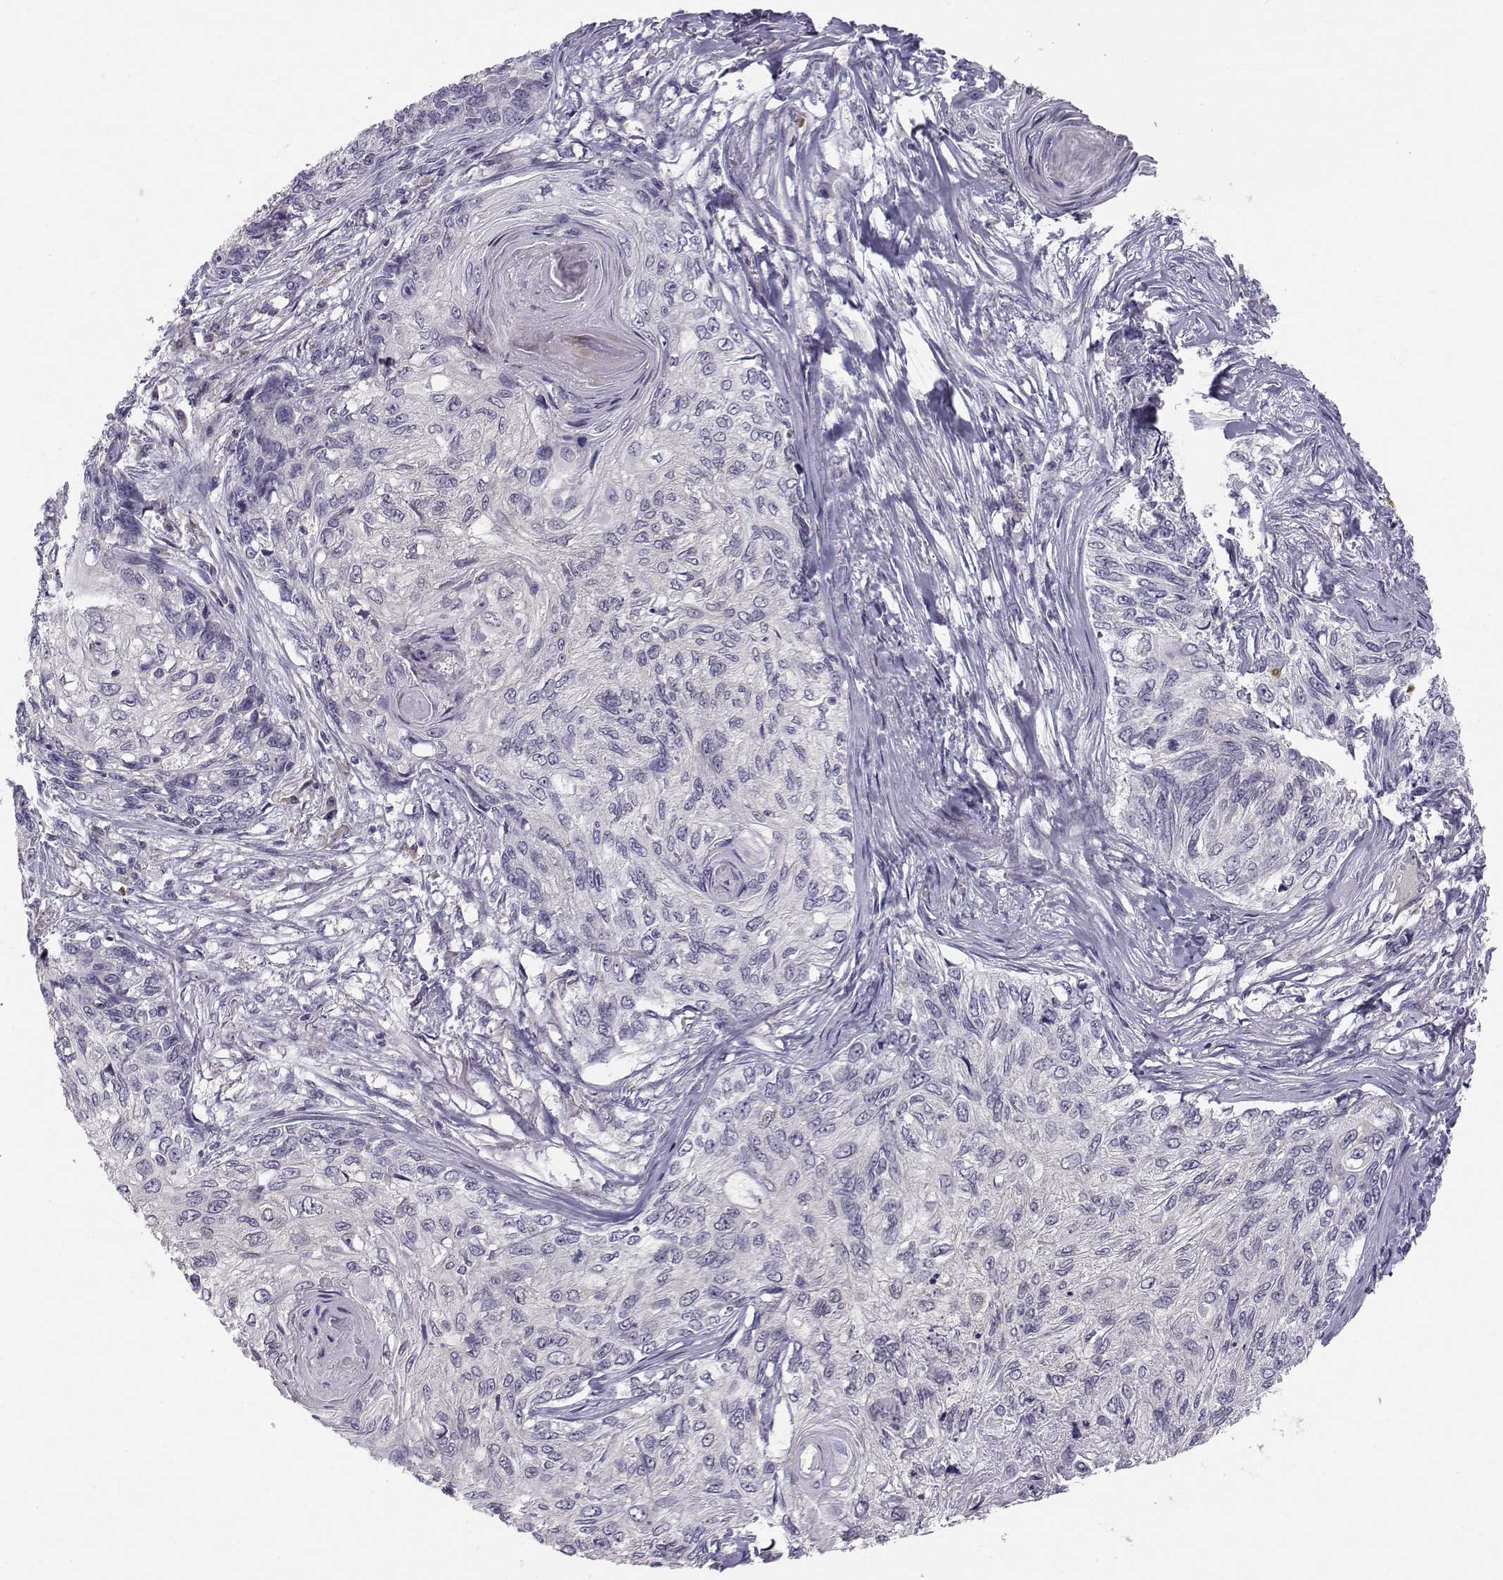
{"staining": {"intensity": "negative", "quantity": "none", "location": "none"}, "tissue": "skin cancer", "cell_type": "Tumor cells", "image_type": "cancer", "snomed": [{"axis": "morphology", "description": "Squamous cell carcinoma, NOS"}, {"axis": "topography", "description": "Skin"}], "caption": "Immunohistochemistry of human skin cancer (squamous cell carcinoma) shows no staining in tumor cells.", "gene": "ACSL6", "patient": {"sex": "male", "age": 92}}